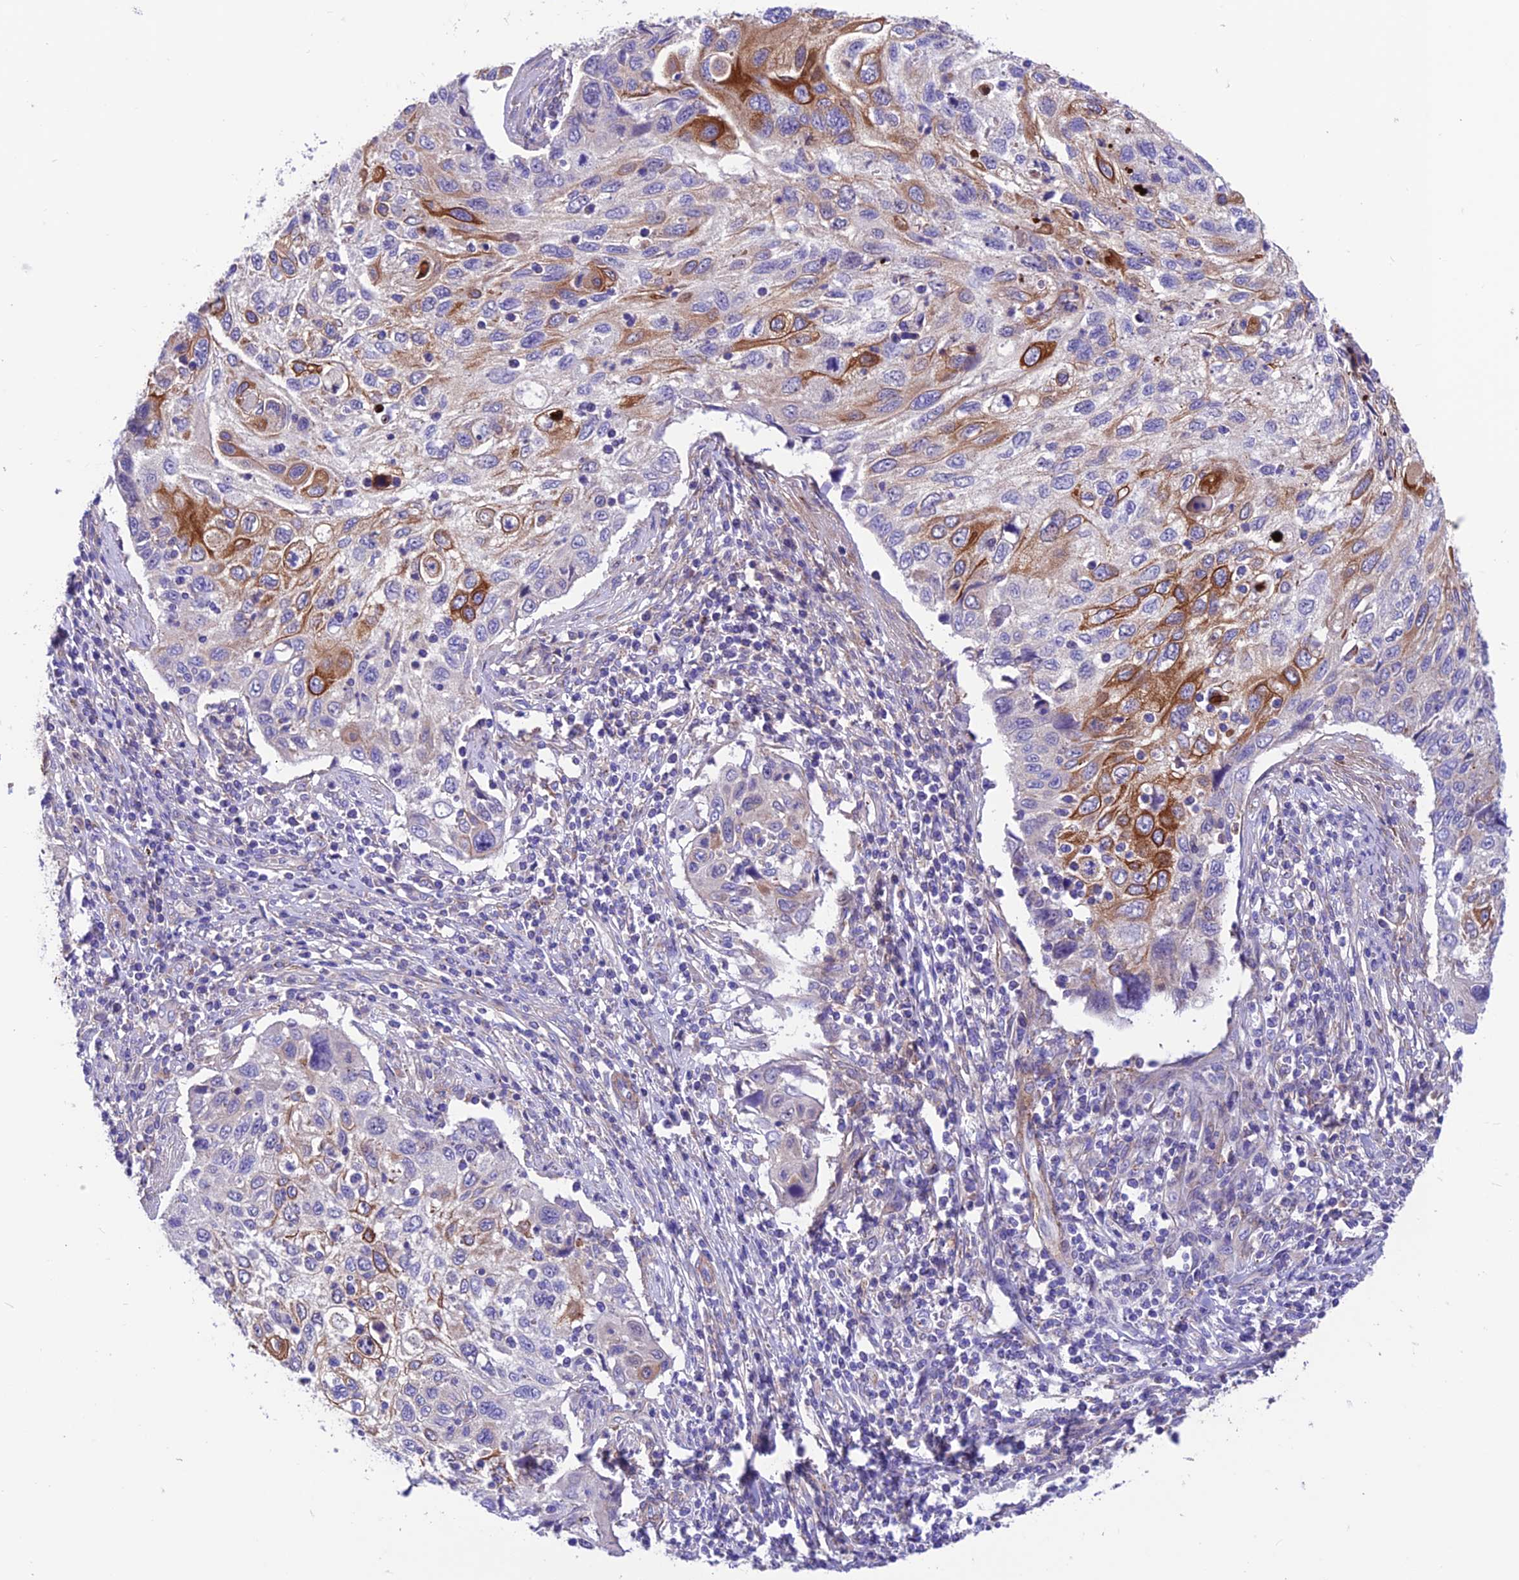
{"staining": {"intensity": "strong", "quantity": "<25%", "location": "cytoplasmic/membranous"}, "tissue": "cervical cancer", "cell_type": "Tumor cells", "image_type": "cancer", "snomed": [{"axis": "morphology", "description": "Squamous cell carcinoma, NOS"}, {"axis": "topography", "description": "Cervix"}], "caption": "Immunohistochemical staining of squamous cell carcinoma (cervical) displays strong cytoplasmic/membranous protein staining in approximately <25% of tumor cells. (DAB = brown stain, brightfield microscopy at high magnification).", "gene": "VPS16", "patient": {"sex": "female", "age": 70}}